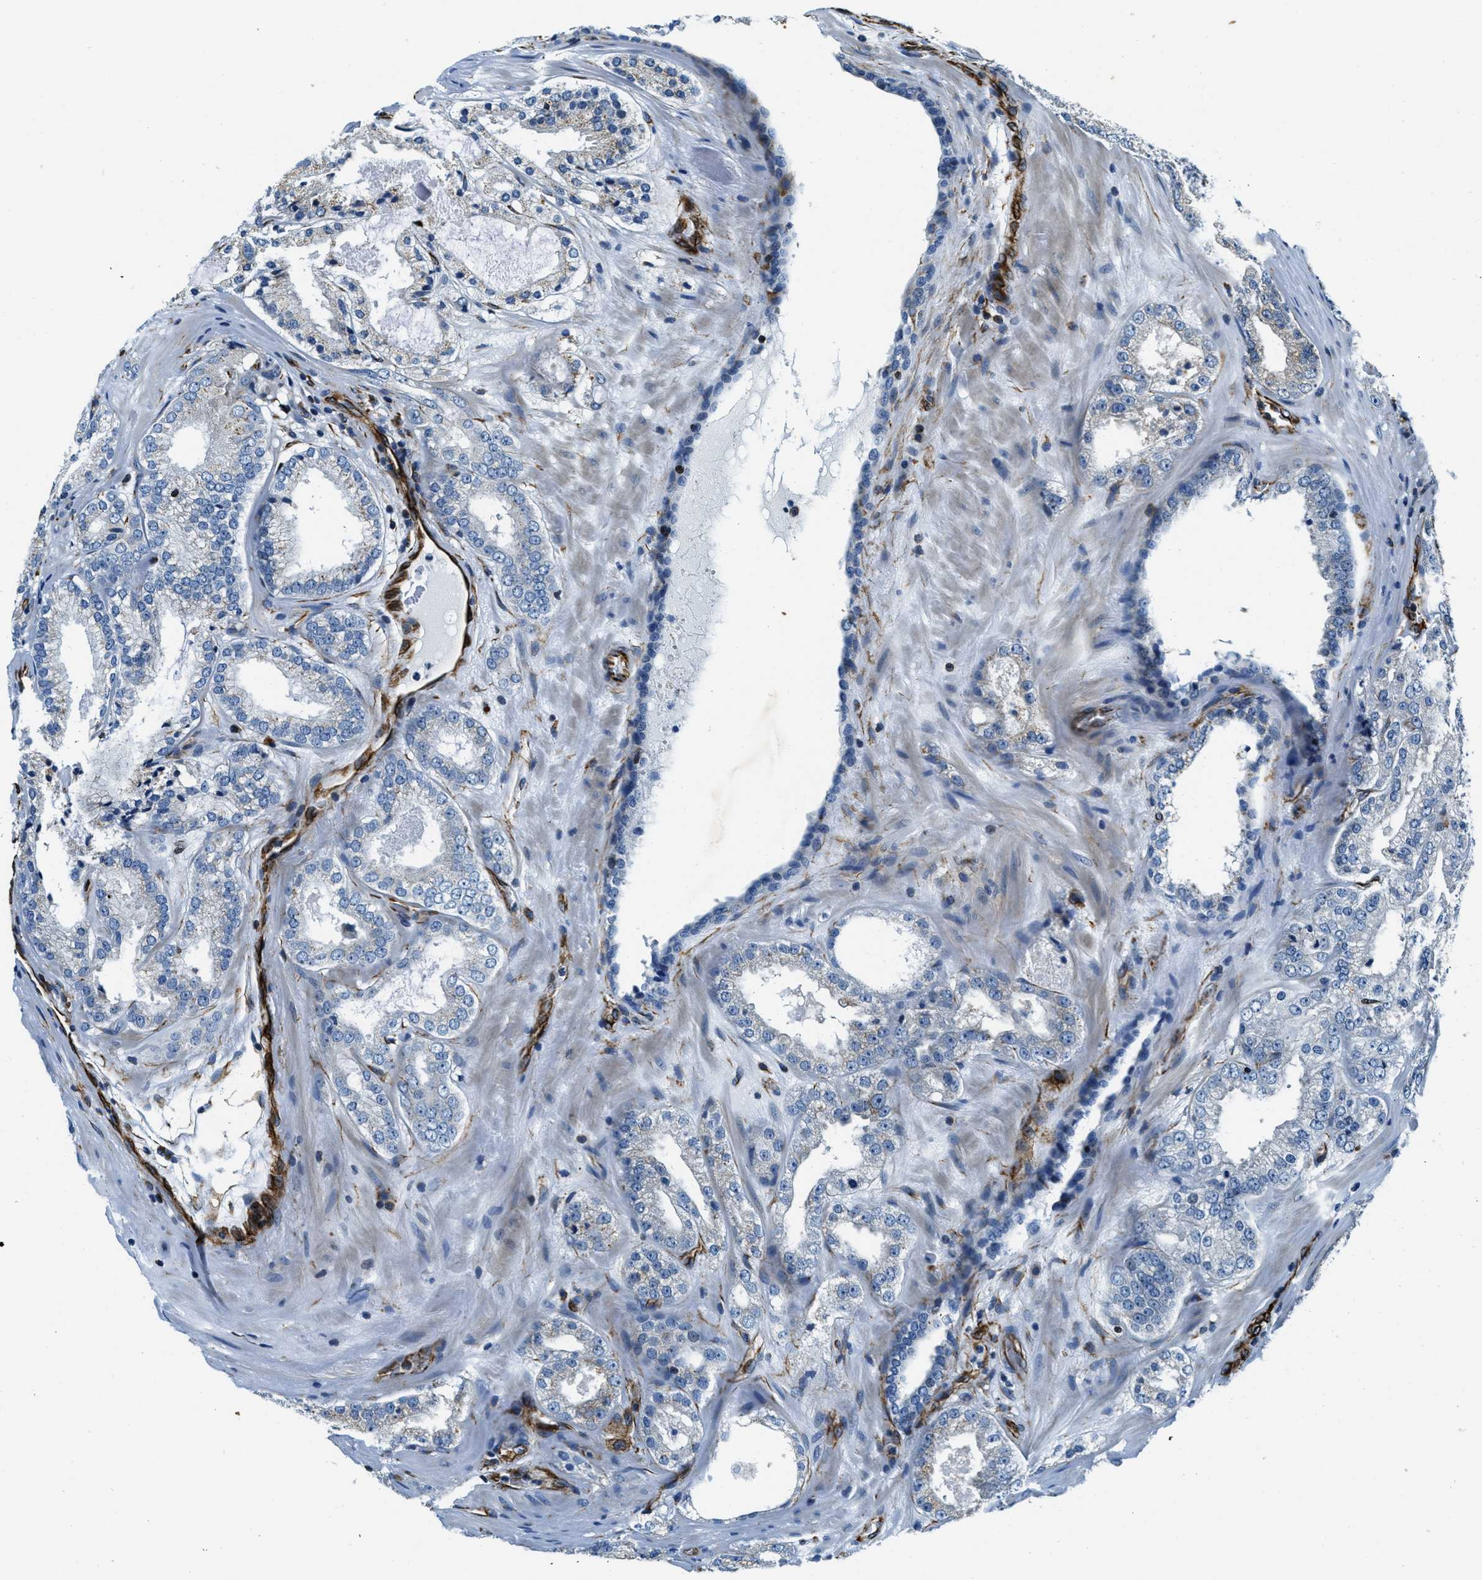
{"staining": {"intensity": "weak", "quantity": "<25%", "location": "cytoplasmic/membranous"}, "tissue": "prostate cancer", "cell_type": "Tumor cells", "image_type": "cancer", "snomed": [{"axis": "morphology", "description": "Adenocarcinoma, High grade"}, {"axis": "topography", "description": "Prostate"}], "caption": "Tumor cells are negative for protein expression in human prostate cancer (high-grade adenocarcinoma).", "gene": "GNS", "patient": {"sex": "male", "age": 65}}